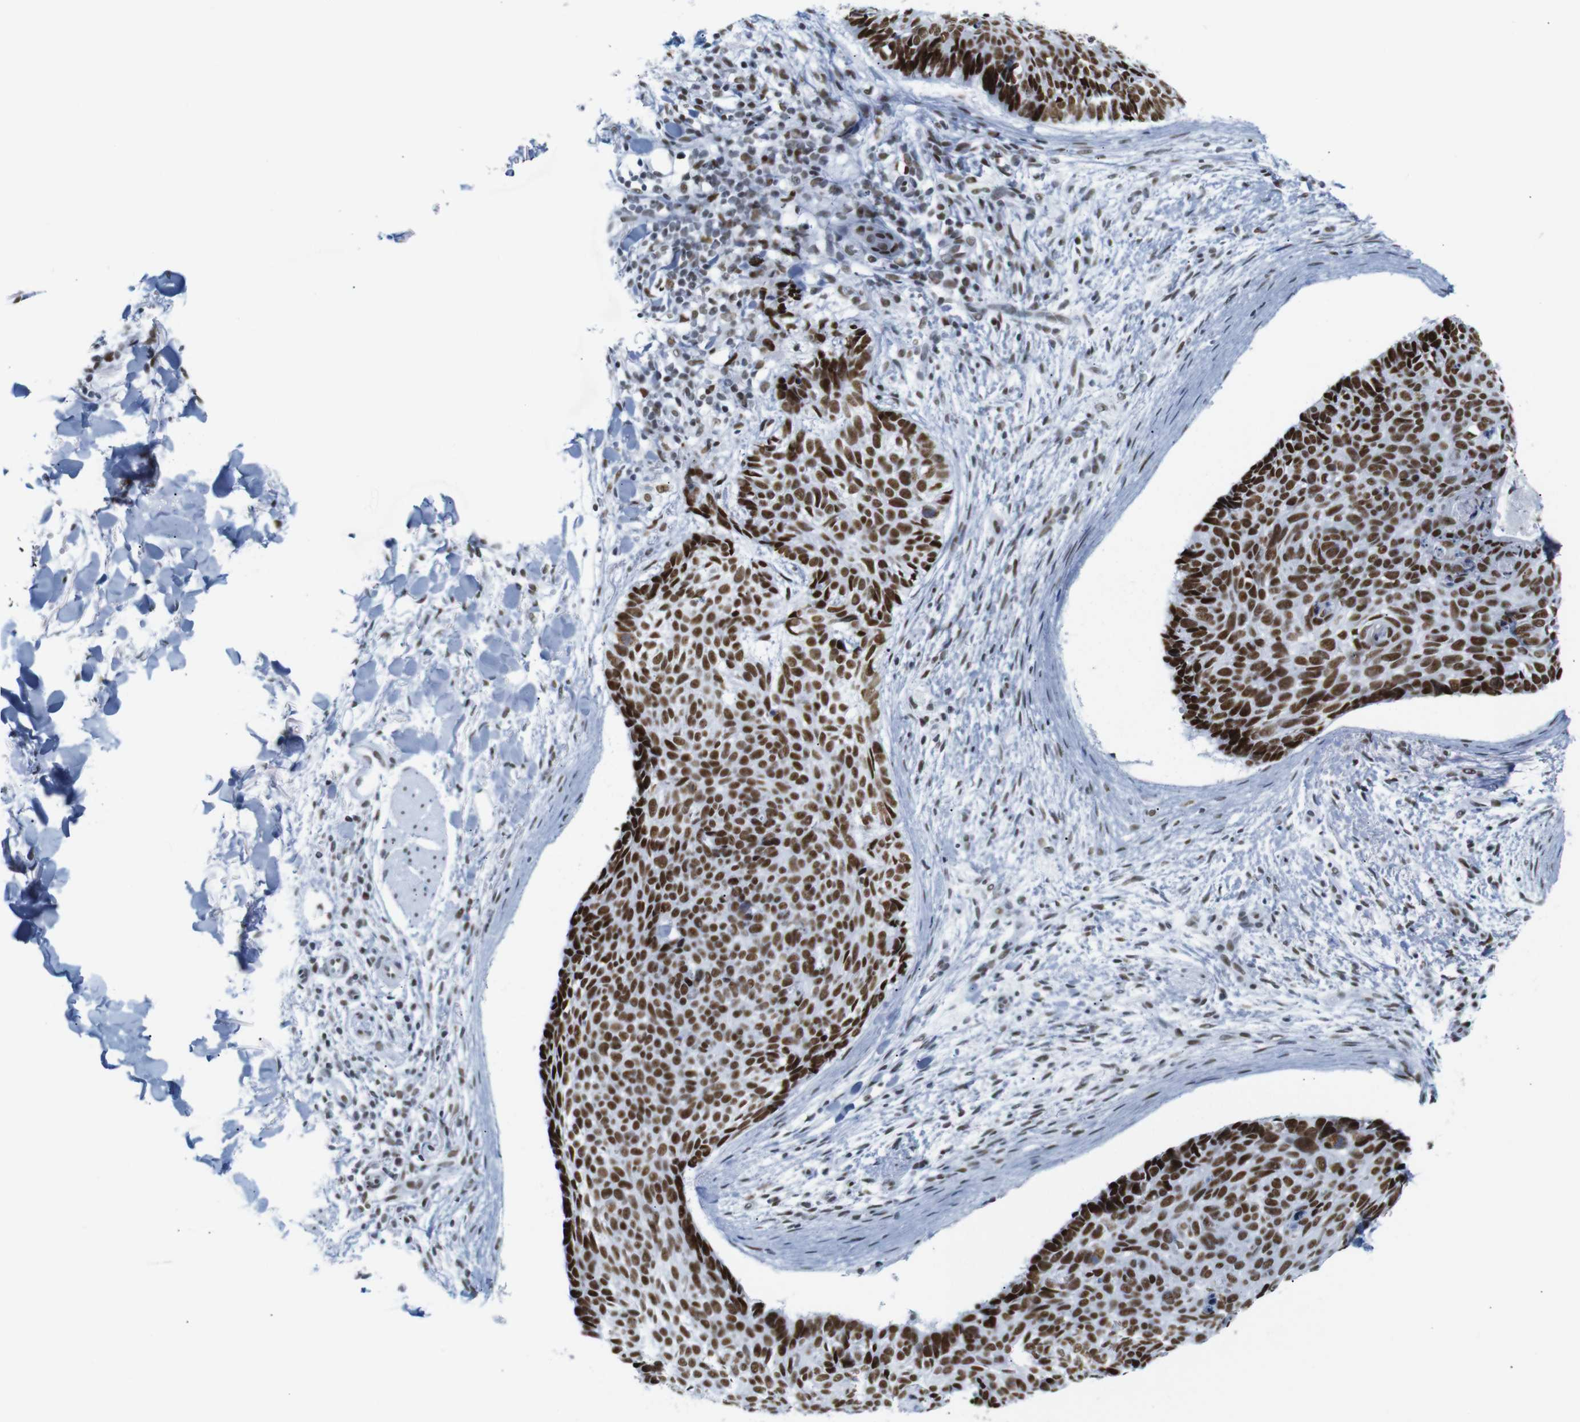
{"staining": {"intensity": "strong", "quantity": ">75%", "location": "nuclear"}, "tissue": "skin cancer", "cell_type": "Tumor cells", "image_type": "cancer", "snomed": [{"axis": "morphology", "description": "Normal tissue, NOS"}, {"axis": "morphology", "description": "Basal cell carcinoma"}, {"axis": "topography", "description": "Skin"}], "caption": "Basal cell carcinoma (skin) stained for a protein (brown) reveals strong nuclear positive staining in about >75% of tumor cells.", "gene": "TRA2B", "patient": {"sex": "female", "age": 56}}